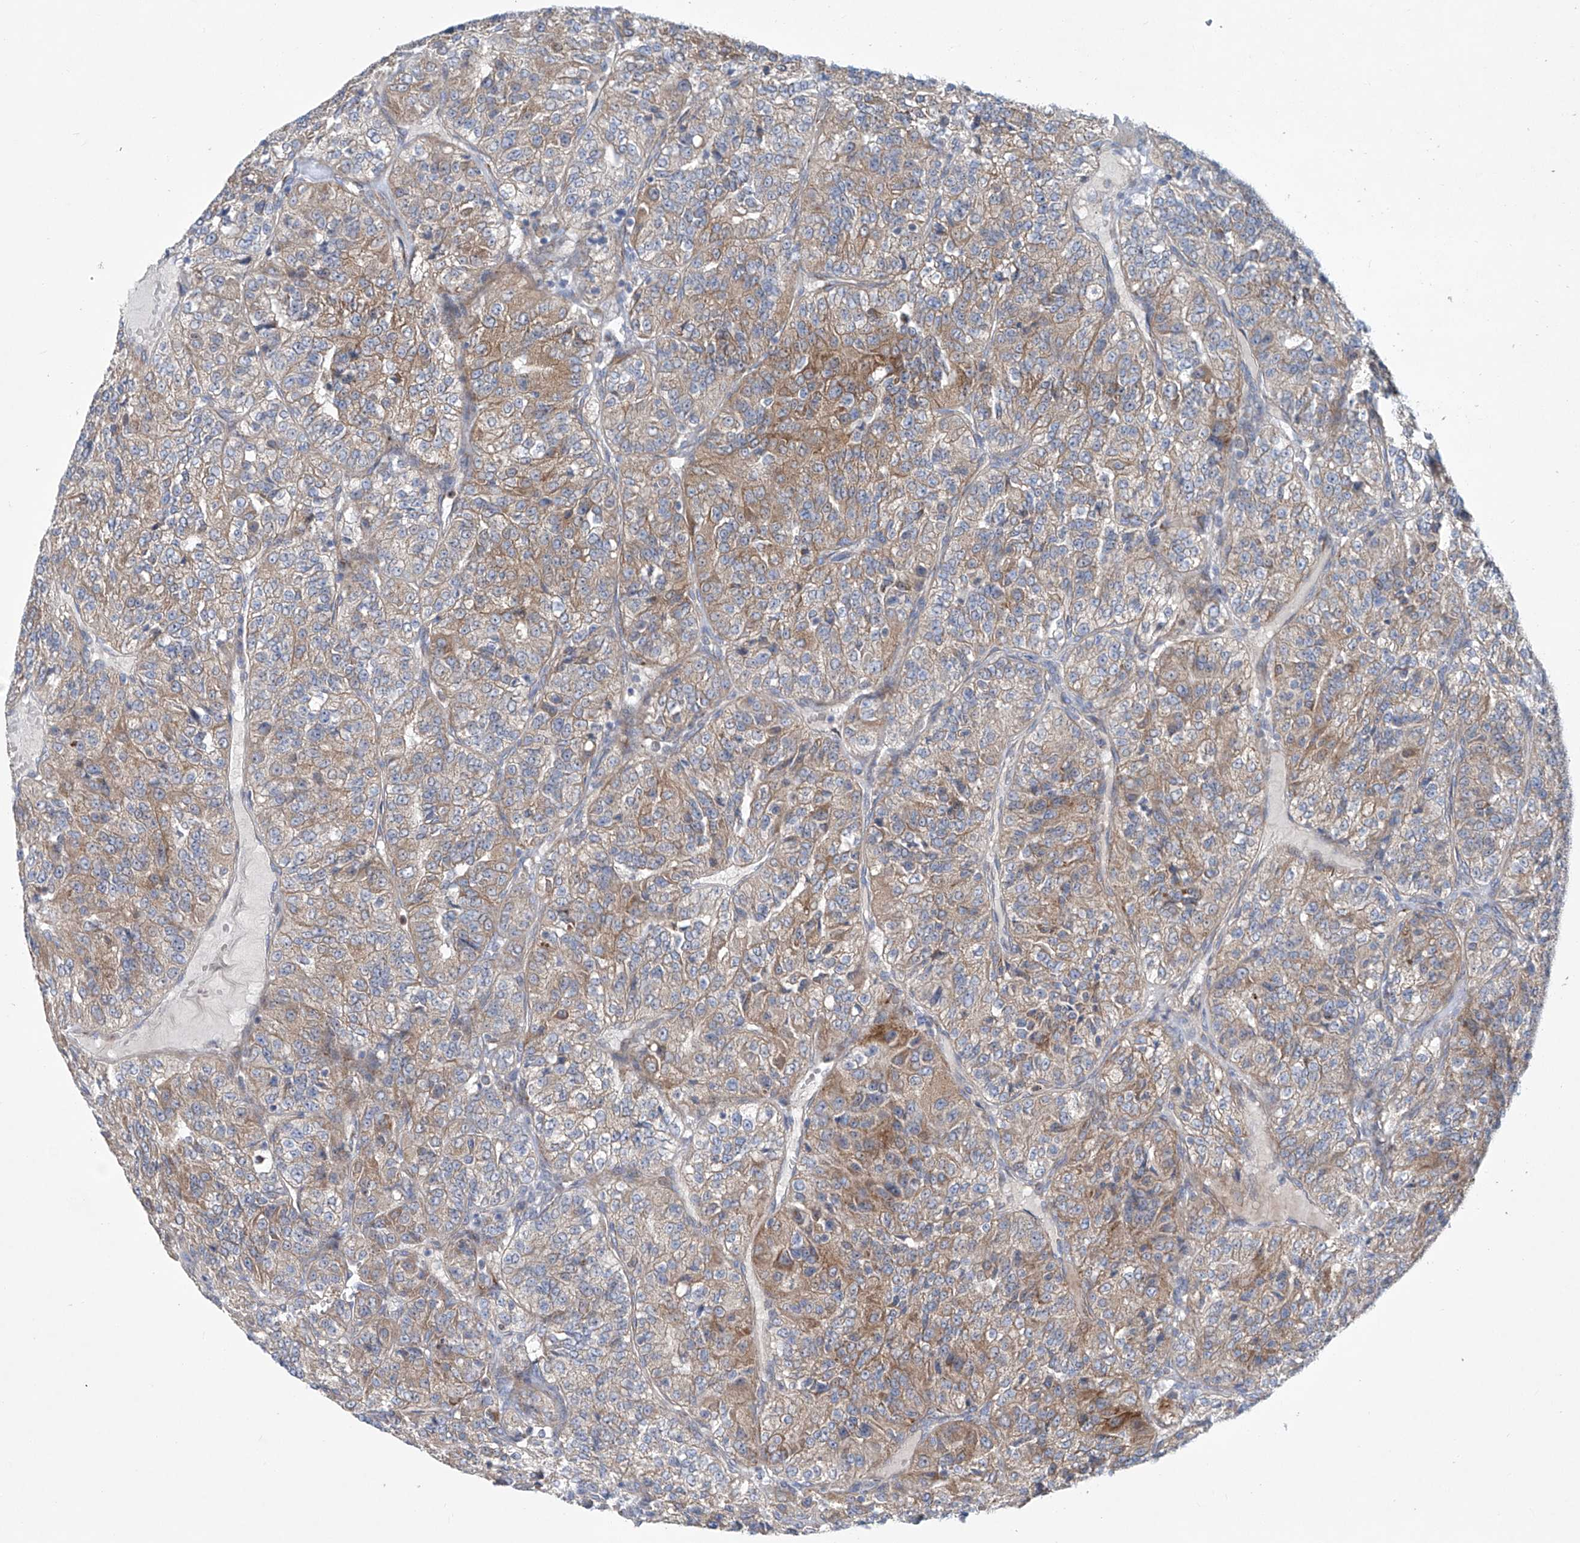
{"staining": {"intensity": "moderate", "quantity": ">75%", "location": "cytoplasmic/membranous"}, "tissue": "renal cancer", "cell_type": "Tumor cells", "image_type": "cancer", "snomed": [{"axis": "morphology", "description": "Adenocarcinoma, NOS"}, {"axis": "topography", "description": "Kidney"}], "caption": "Immunohistochemical staining of human adenocarcinoma (renal) displays medium levels of moderate cytoplasmic/membranous protein expression in approximately >75% of tumor cells.", "gene": "KLC4", "patient": {"sex": "female", "age": 63}}